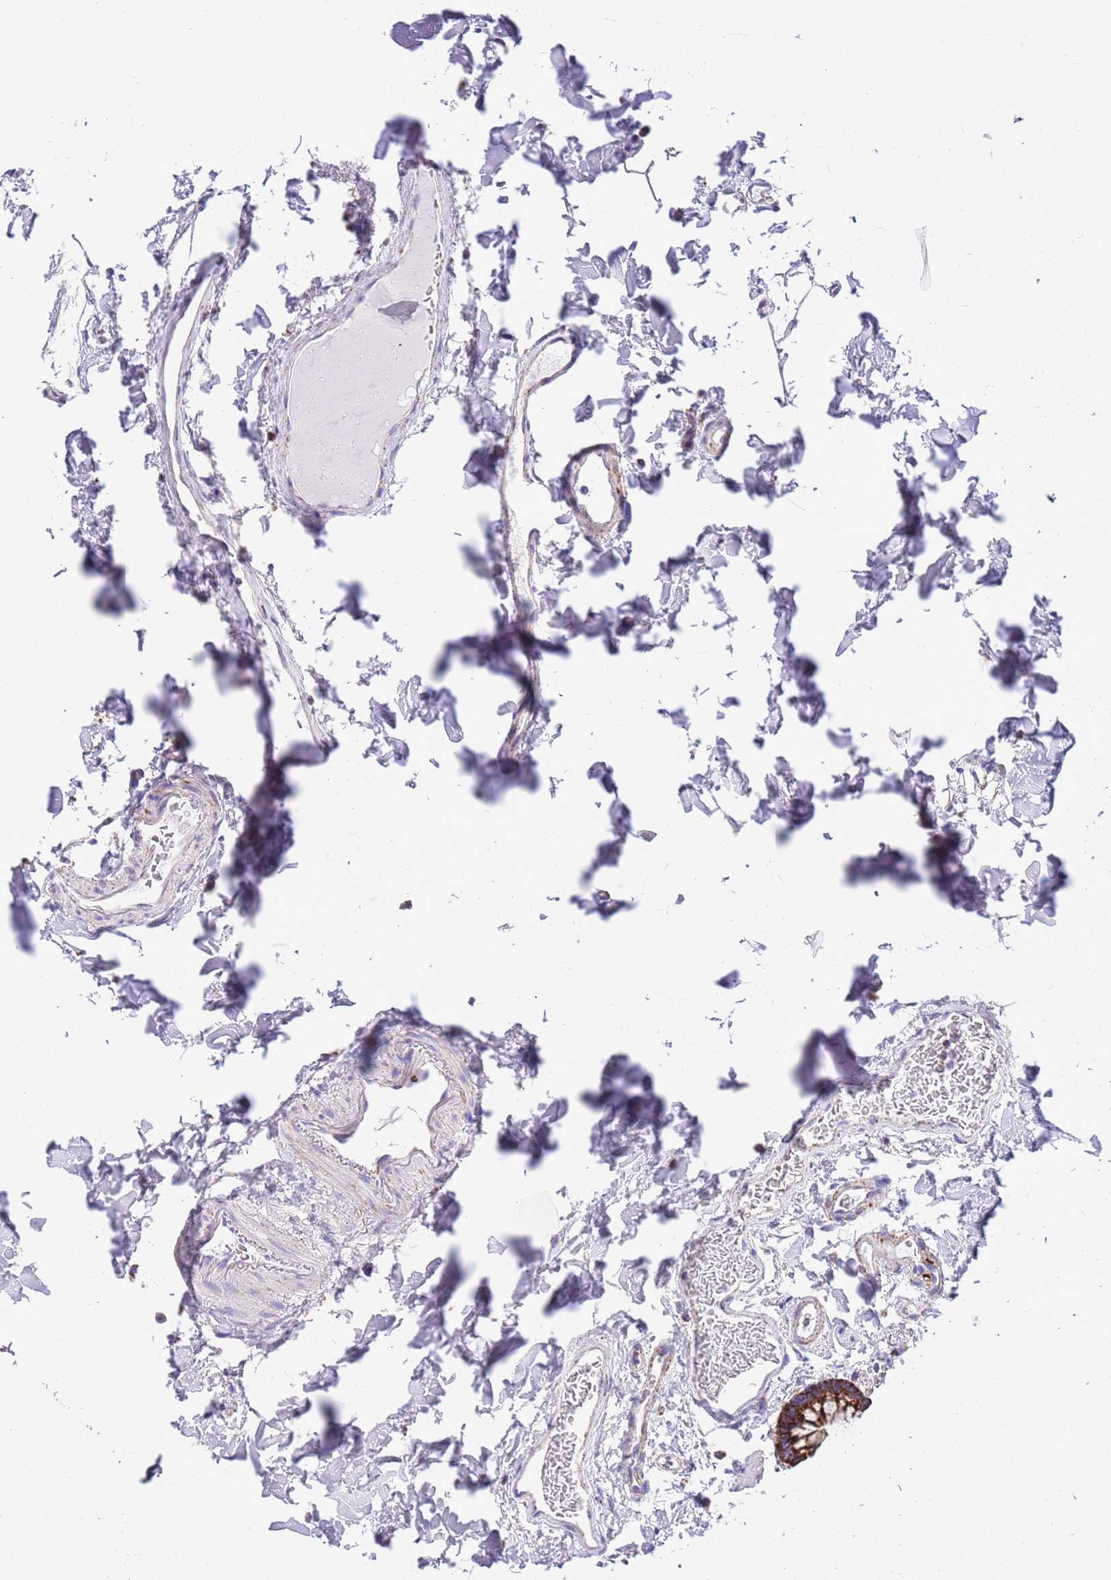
{"staining": {"intensity": "weak", "quantity": "25%-75%", "location": "cytoplasmic/membranous"}, "tissue": "colon", "cell_type": "Endothelial cells", "image_type": "normal", "snomed": [{"axis": "morphology", "description": "Normal tissue, NOS"}, {"axis": "topography", "description": "Colon"}], "caption": "This is a photomicrograph of IHC staining of unremarkable colon, which shows weak staining in the cytoplasmic/membranous of endothelial cells.", "gene": "SUCLG2", "patient": {"sex": "male", "age": 75}}